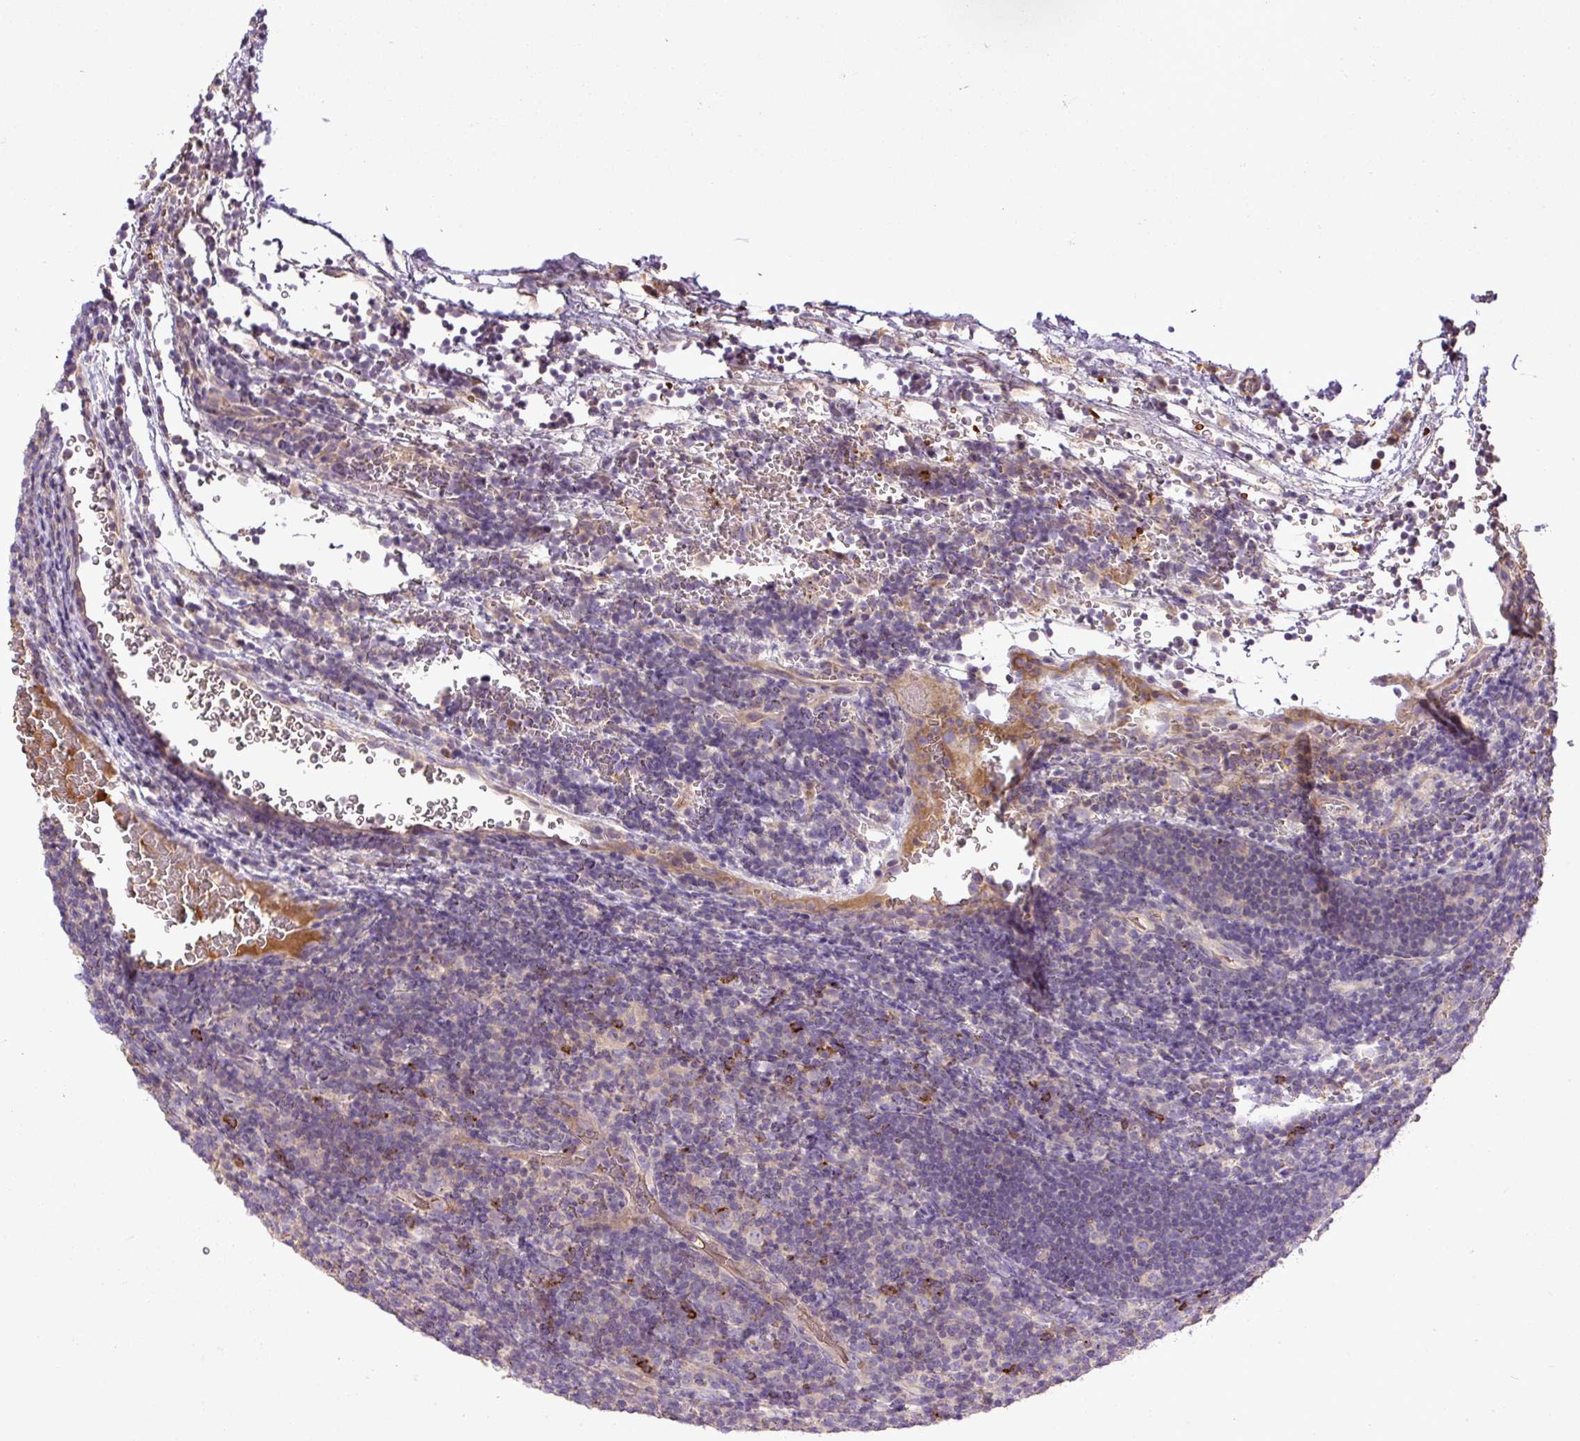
{"staining": {"intensity": "negative", "quantity": "none", "location": "none"}, "tissue": "lymphoma", "cell_type": "Tumor cells", "image_type": "cancer", "snomed": [{"axis": "morphology", "description": "Hodgkin's disease, NOS"}, {"axis": "topography", "description": "Lymph node"}], "caption": "Immunohistochemical staining of Hodgkin's disease demonstrates no significant positivity in tumor cells. (DAB immunohistochemistry (IHC) visualized using brightfield microscopy, high magnification).", "gene": "CXCL13", "patient": {"sex": "female", "age": 57}}